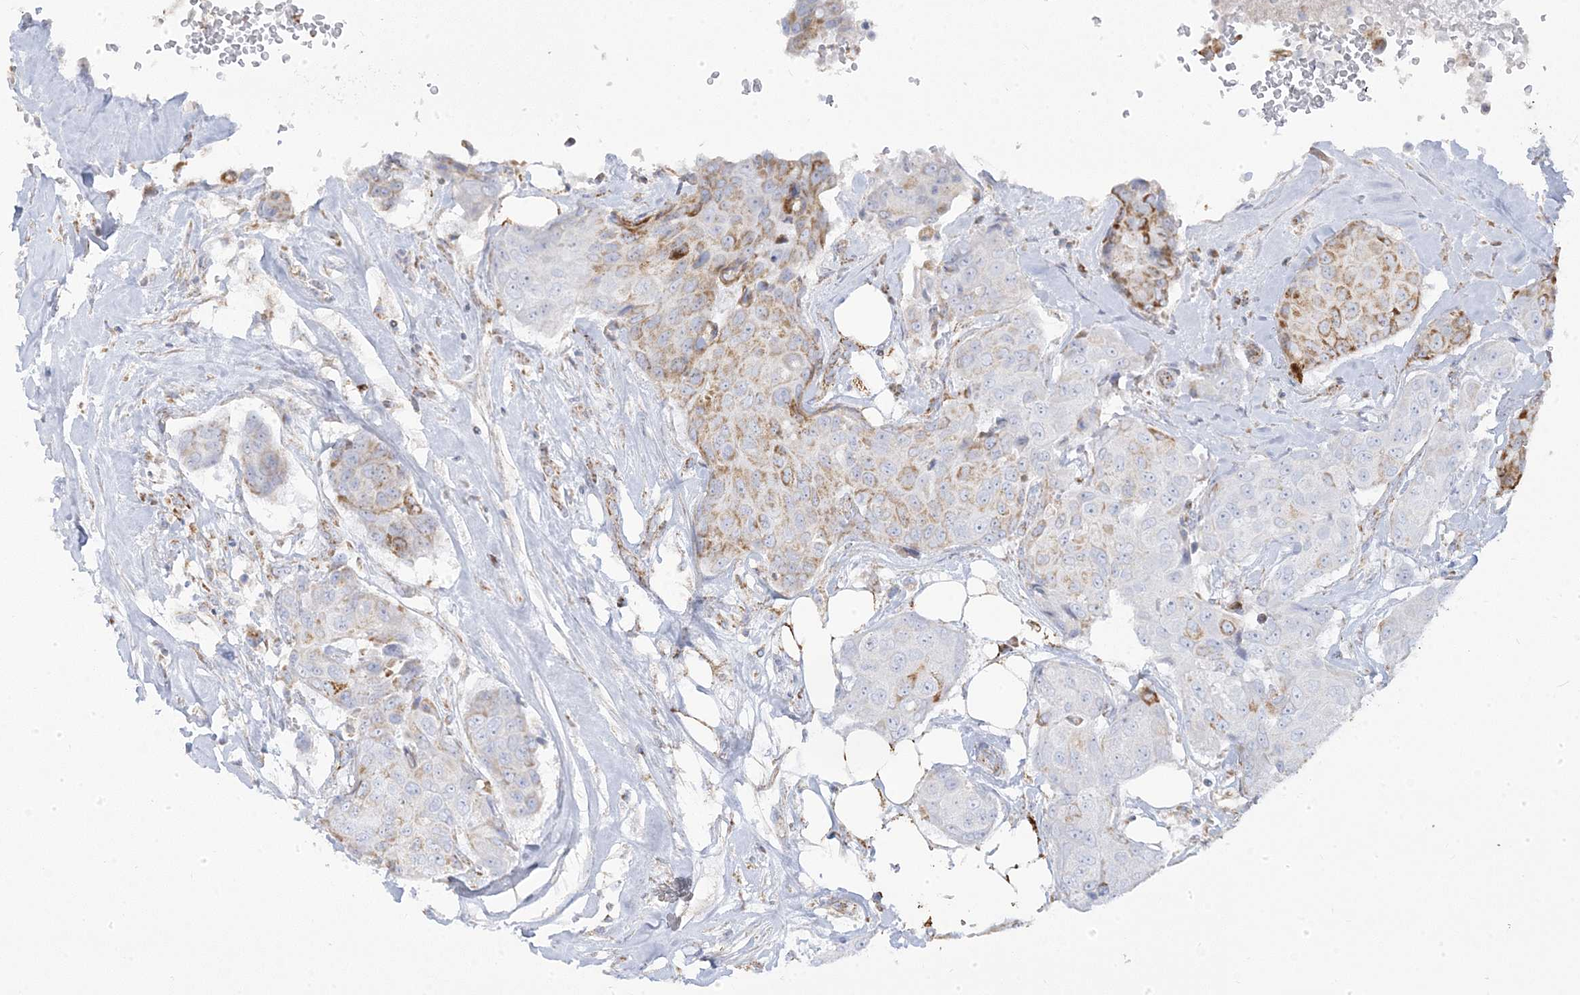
{"staining": {"intensity": "moderate", "quantity": "25%-75%", "location": "cytoplasmic/membranous"}, "tissue": "breast cancer", "cell_type": "Tumor cells", "image_type": "cancer", "snomed": [{"axis": "morphology", "description": "Duct carcinoma"}, {"axis": "topography", "description": "Breast"}], "caption": "Breast cancer (infiltrating ductal carcinoma) stained with a protein marker reveals moderate staining in tumor cells.", "gene": "PCCB", "patient": {"sex": "female", "age": 80}}